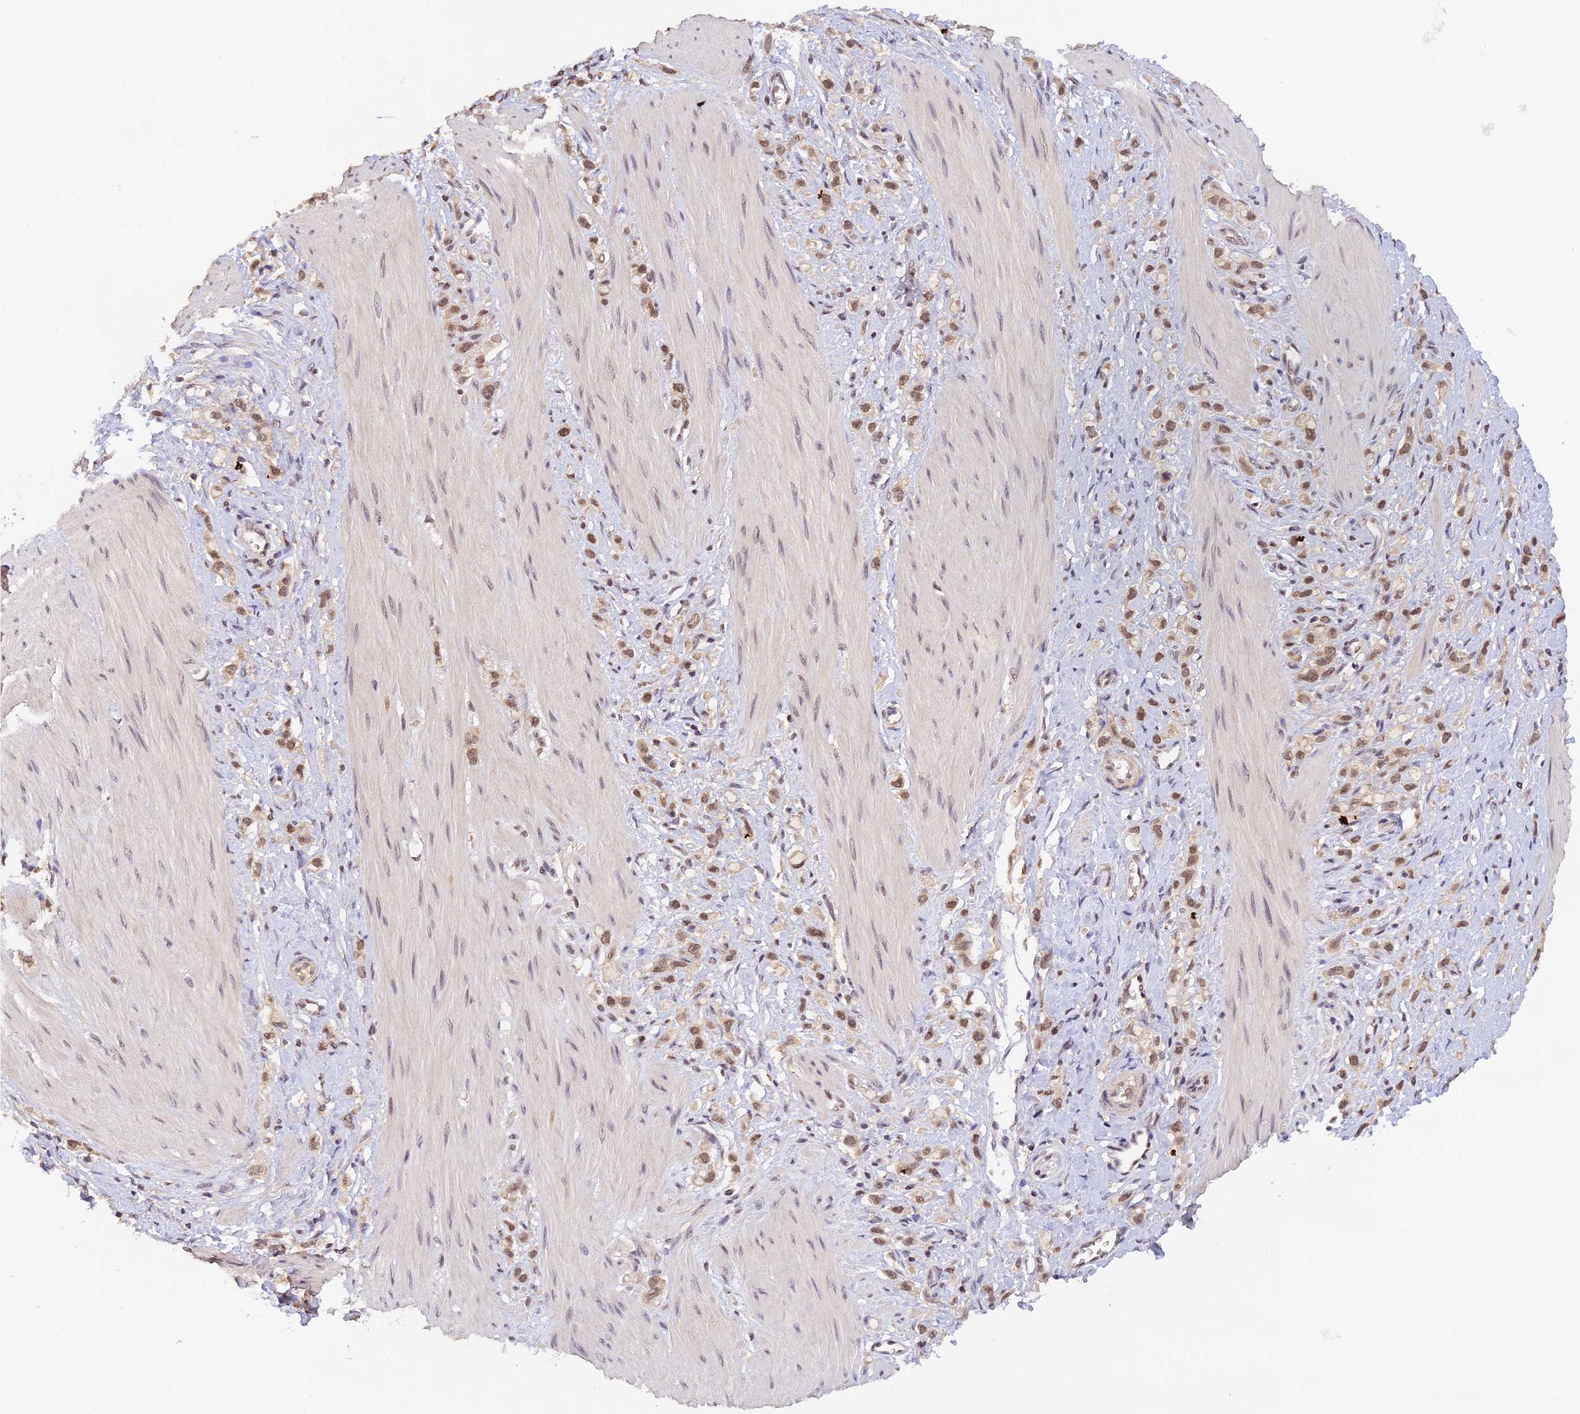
{"staining": {"intensity": "moderate", "quantity": ">75%", "location": "nuclear"}, "tissue": "stomach cancer", "cell_type": "Tumor cells", "image_type": "cancer", "snomed": [{"axis": "morphology", "description": "Adenocarcinoma, NOS"}, {"axis": "topography", "description": "Stomach"}], "caption": "Stomach adenocarcinoma stained with DAB IHC shows medium levels of moderate nuclear staining in approximately >75% of tumor cells.", "gene": "ZNF436", "patient": {"sex": "female", "age": 65}}